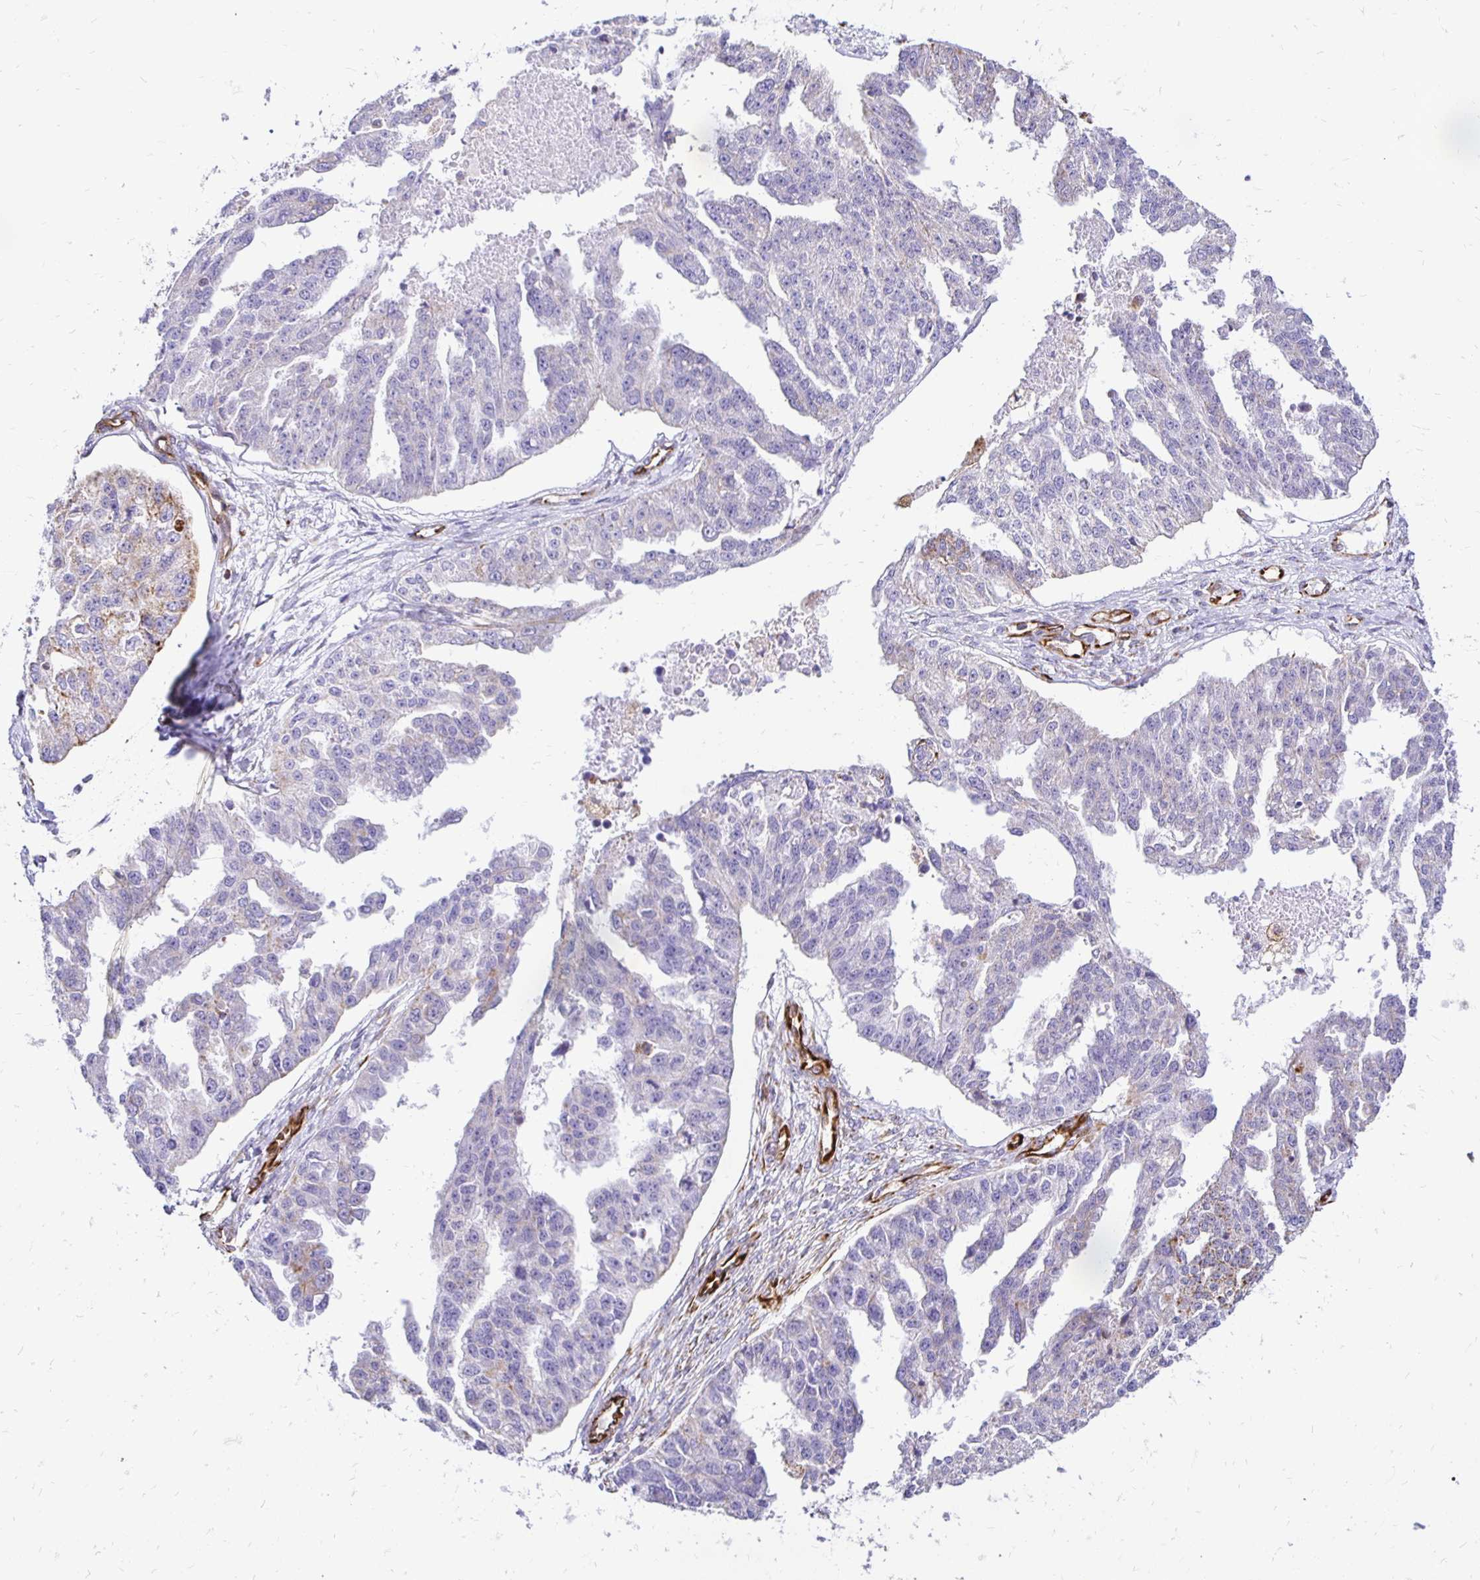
{"staining": {"intensity": "negative", "quantity": "none", "location": "none"}, "tissue": "ovarian cancer", "cell_type": "Tumor cells", "image_type": "cancer", "snomed": [{"axis": "morphology", "description": "Cystadenocarcinoma, serous, NOS"}, {"axis": "topography", "description": "Ovary"}], "caption": "There is no significant staining in tumor cells of serous cystadenocarcinoma (ovarian).", "gene": "PLAAT2", "patient": {"sex": "female", "age": 58}}